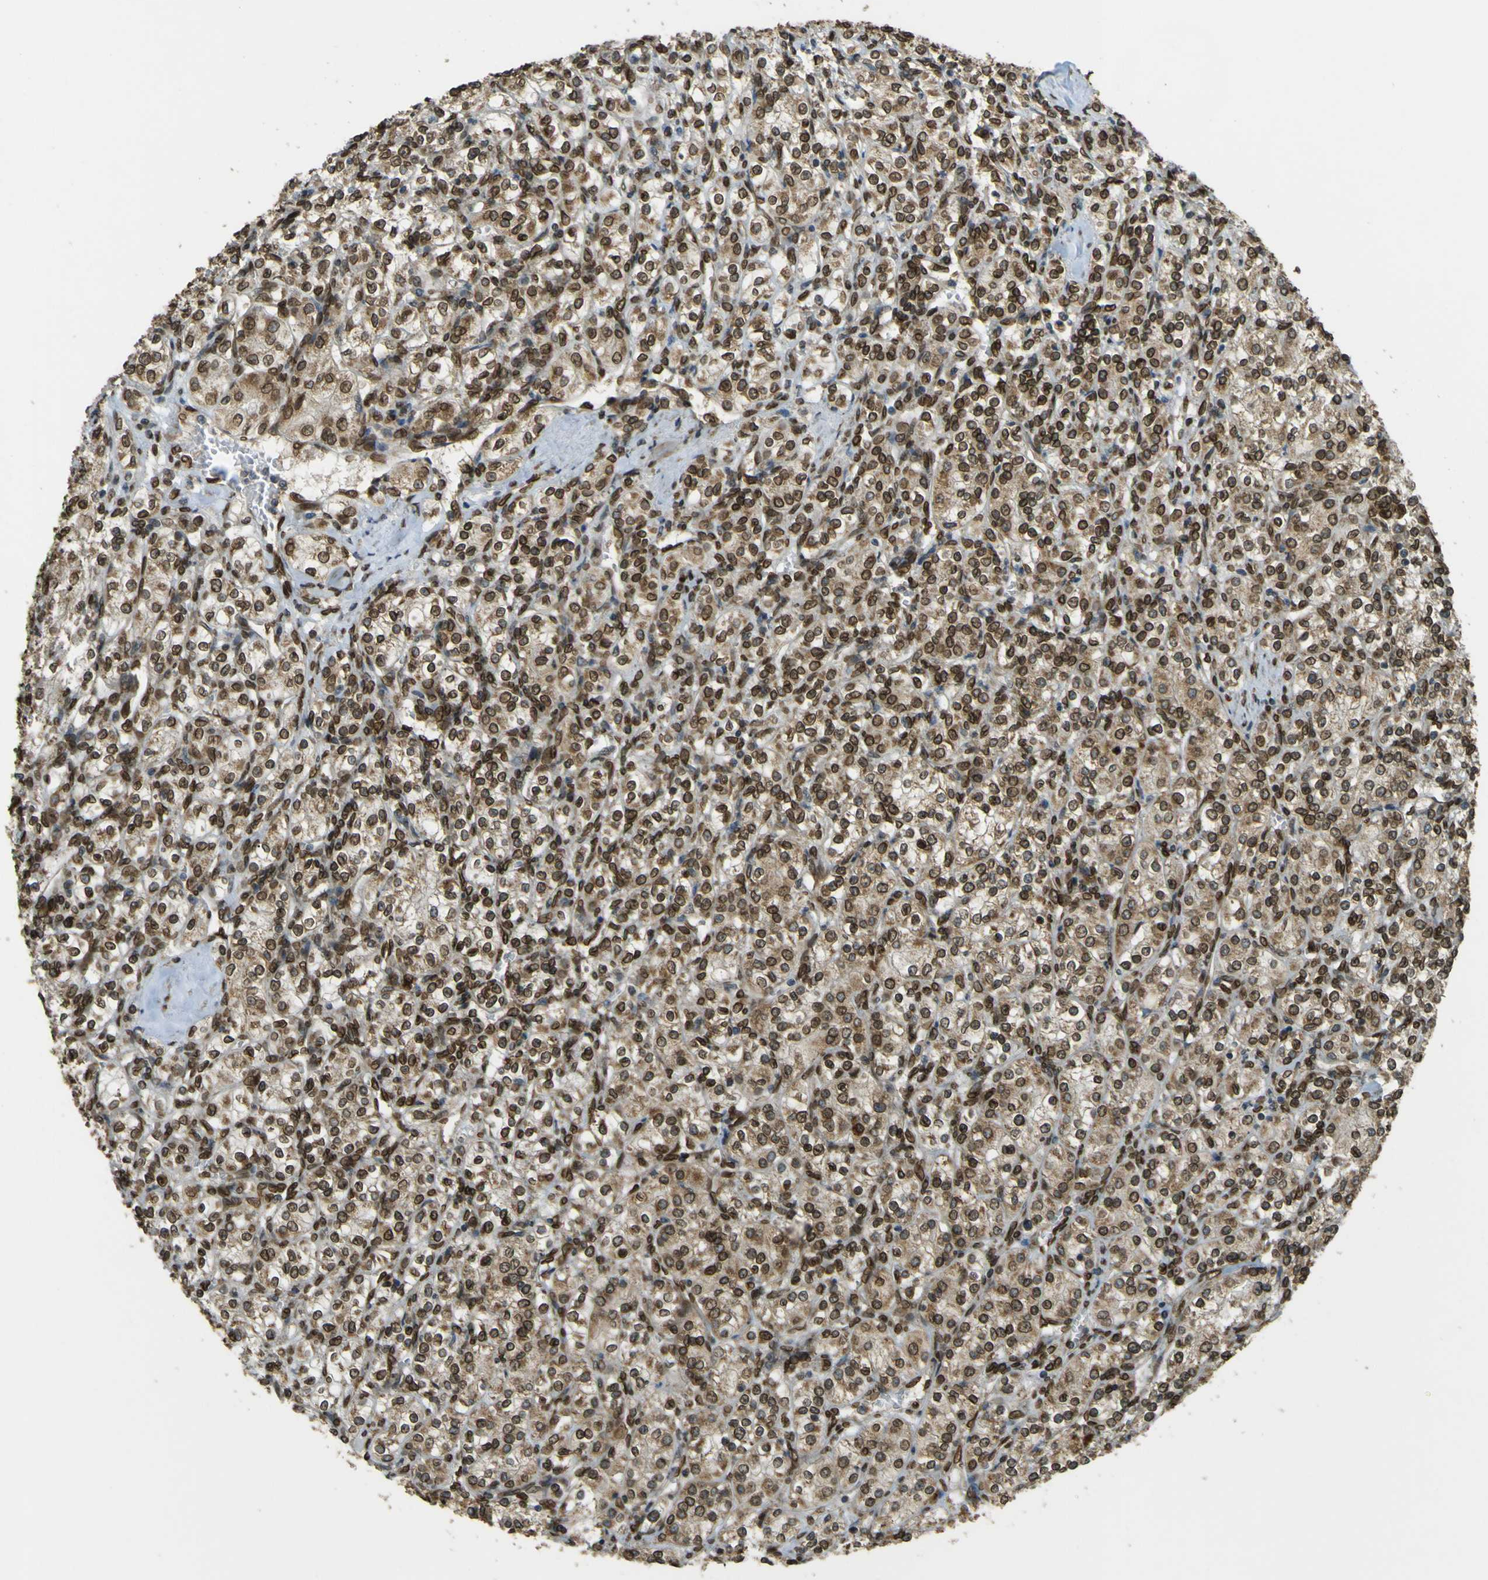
{"staining": {"intensity": "moderate", "quantity": ">75%", "location": "cytoplasmic/membranous,nuclear"}, "tissue": "renal cancer", "cell_type": "Tumor cells", "image_type": "cancer", "snomed": [{"axis": "morphology", "description": "Adenocarcinoma, NOS"}, {"axis": "topography", "description": "Kidney"}], "caption": "A high-resolution photomicrograph shows immunohistochemistry staining of renal cancer, which reveals moderate cytoplasmic/membranous and nuclear expression in approximately >75% of tumor cells. The staining was performed using DAB (3,3'-diaminobenzidine) to visualize the protein expression in brown, while the nuclei were stained in blue with hematoxylin (Magnification: 20x).", "gene": "GALNT1", "patient": {"sex": "male", "age": 77}}